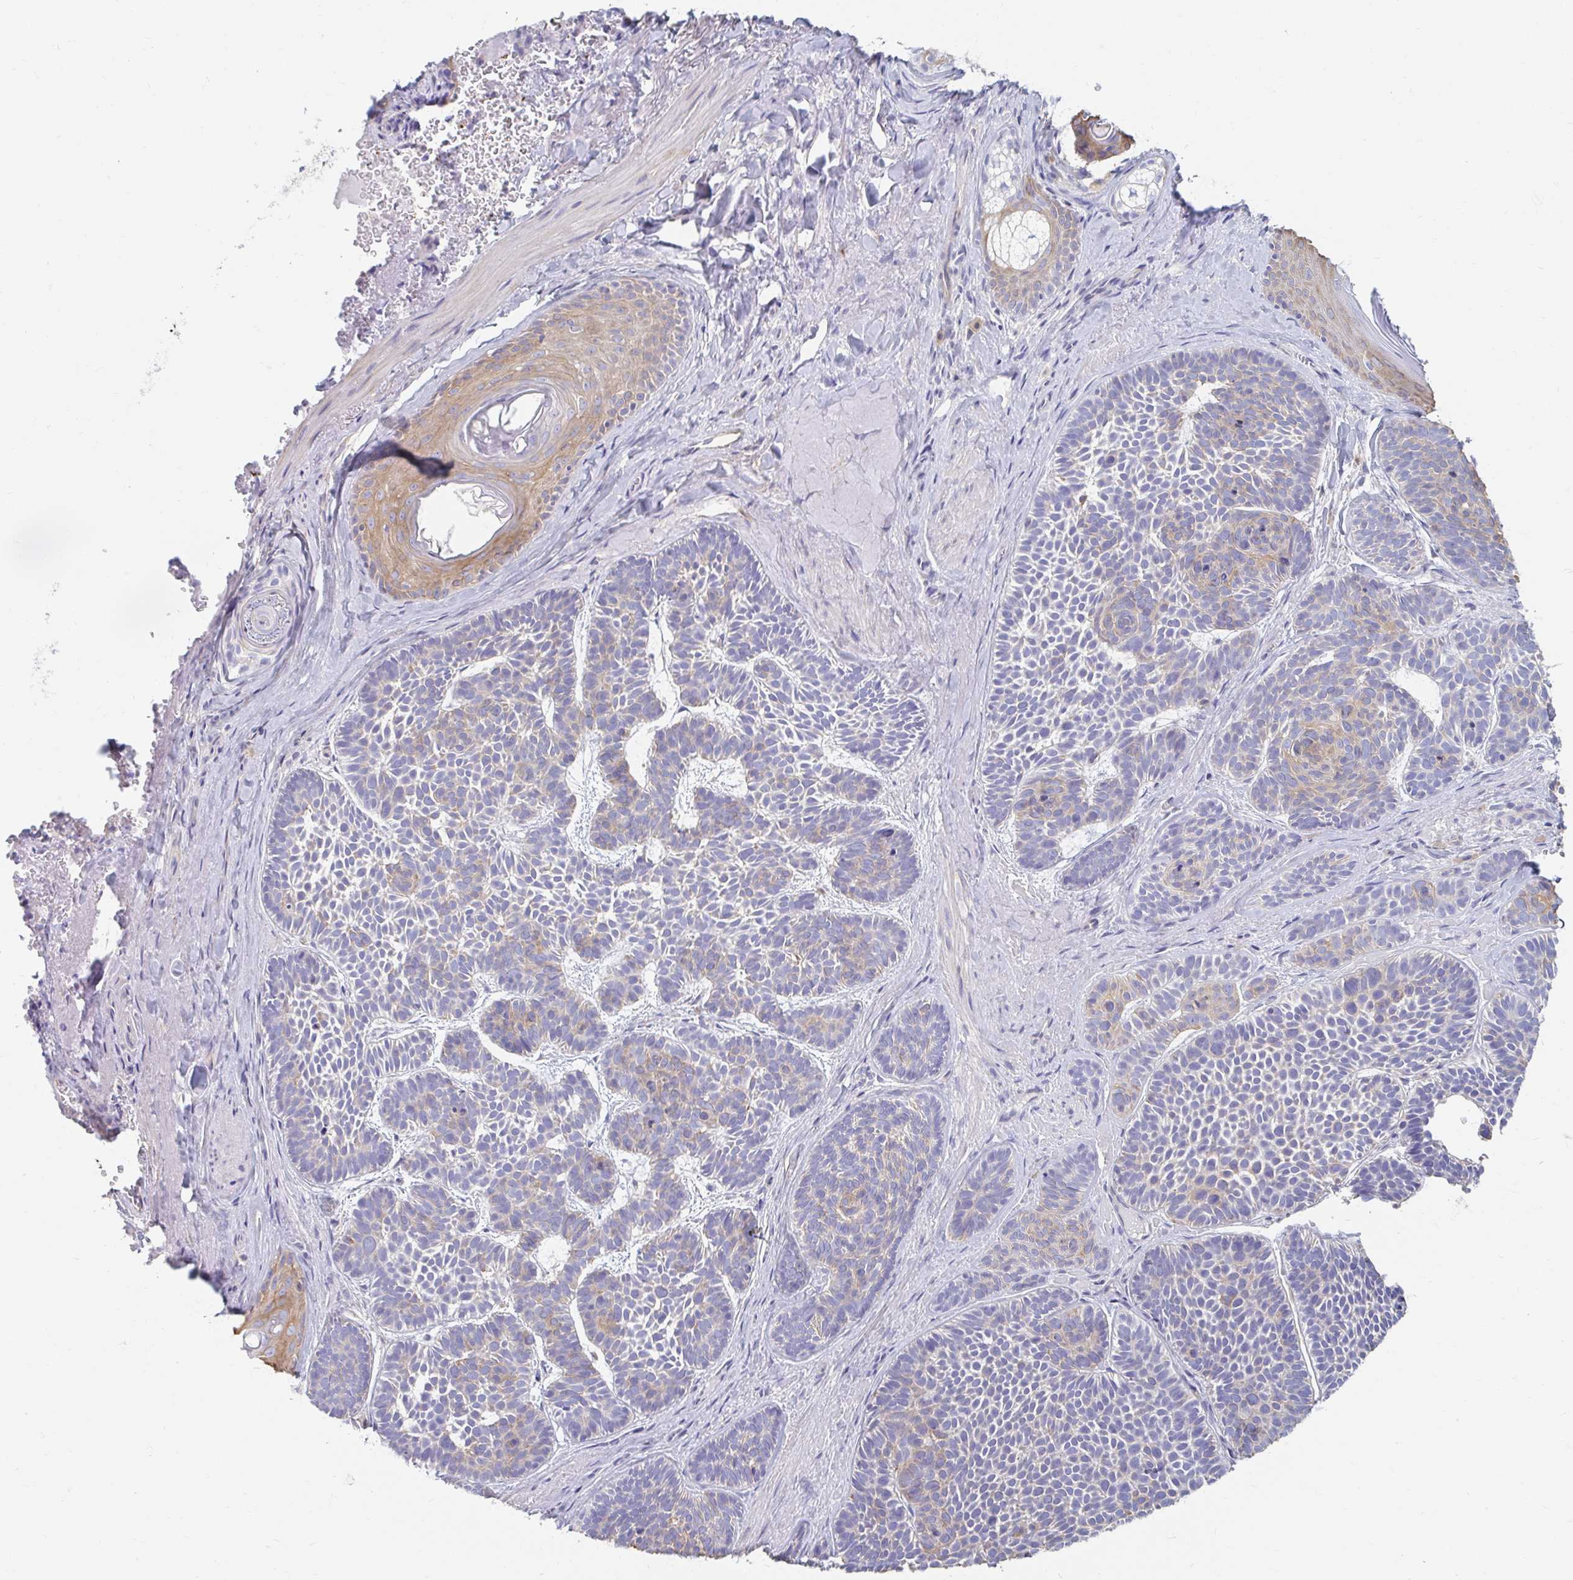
{"staining": {"intensity": "weak", "quantity": "25%-75%", "location": "cytoplasmic/membranous"}, "tissue": "skin cancer", "cell_type": "Tumor cells", "image_type": "cancer", "snomed": [{"axis": "morphology", "description": "Basal cell carcinoma"}, {"axis": "topography", "description": "Skin"}], "caption": "Basal cell carcinoma (skin) tissue reveals weak cytoplasmic/membranous positivity in approximately 25%-75% of tumor cells", "gene": "MYLK2", "patient": {"sex": "male", "age": 81}}